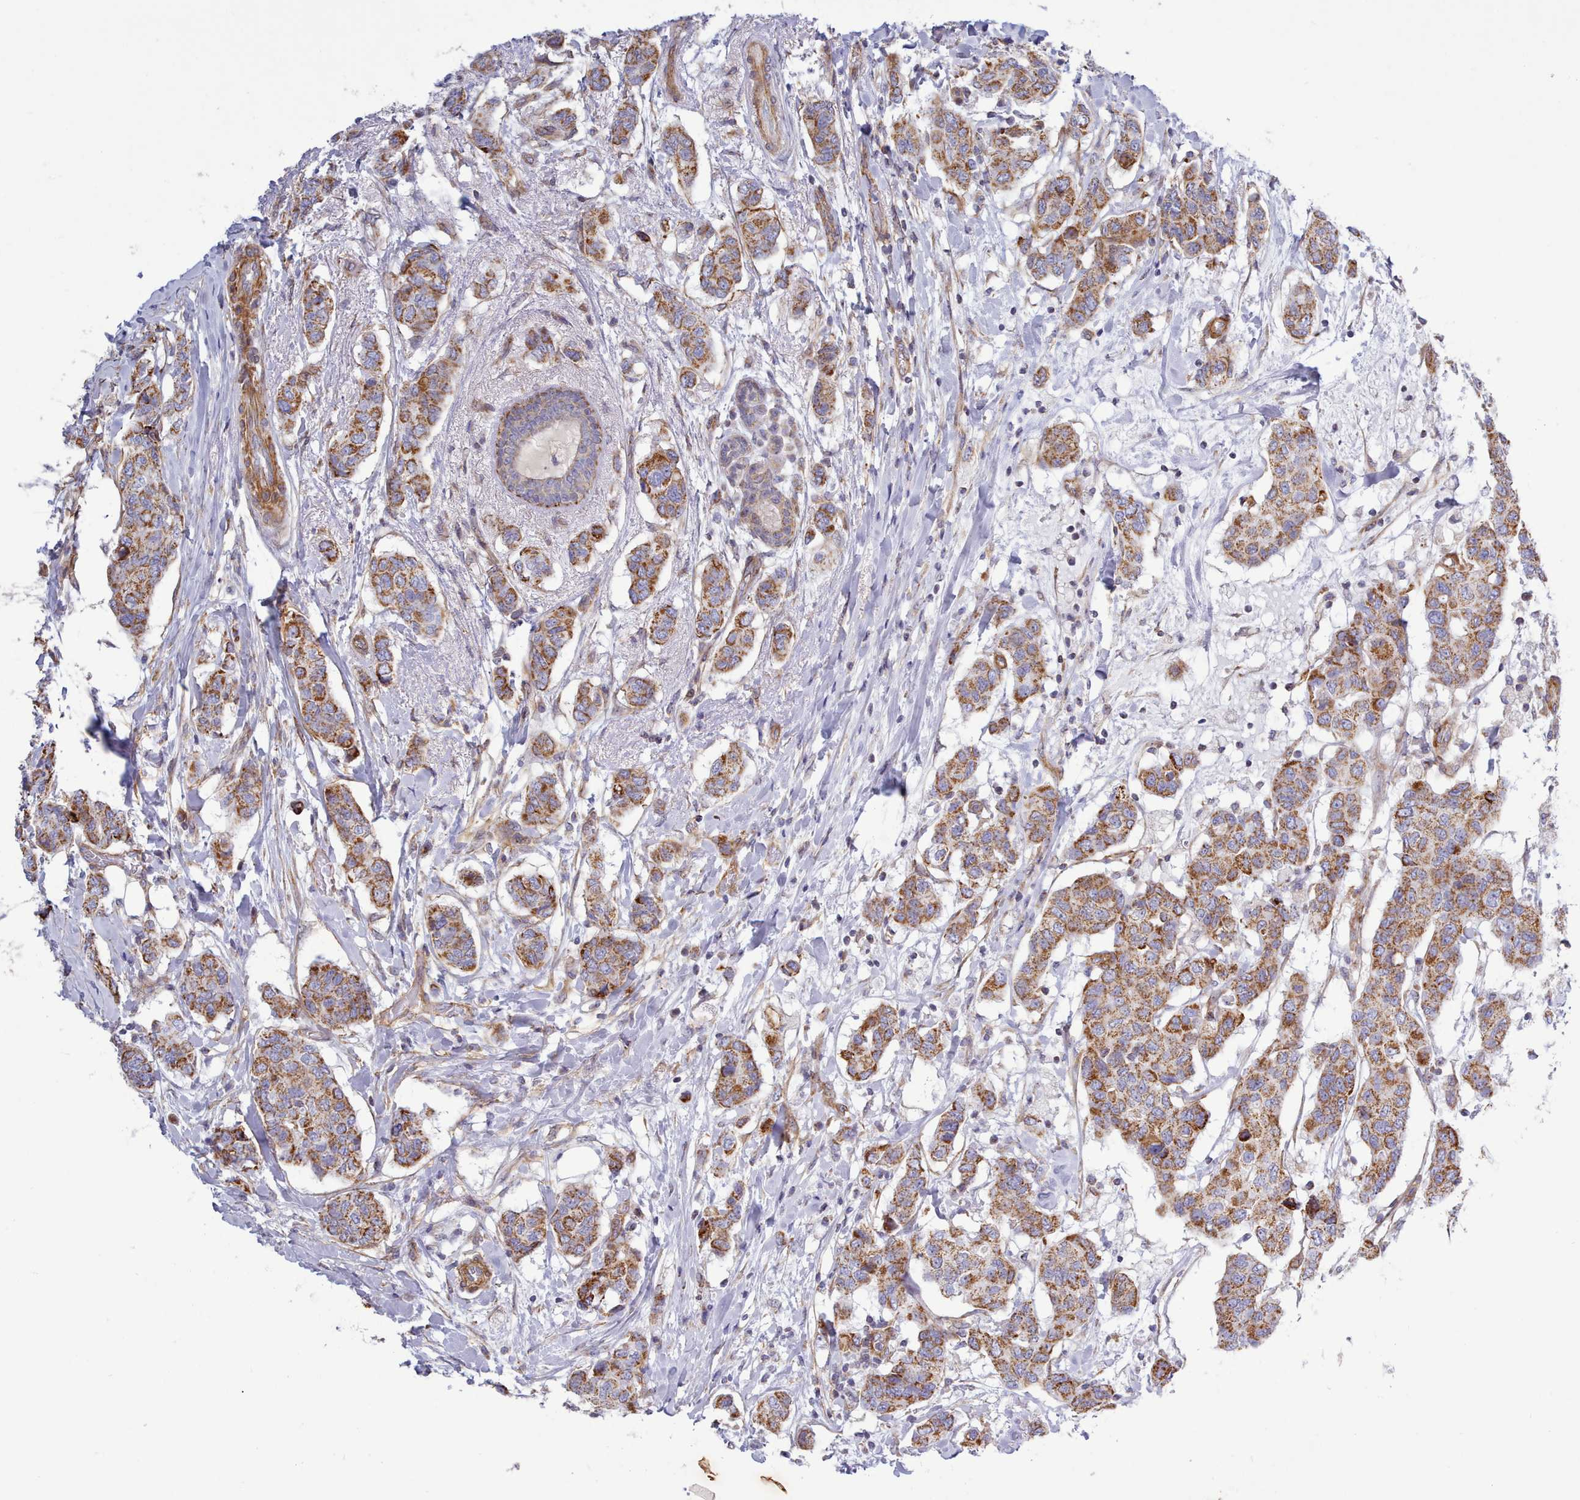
{"staining": {"intensity": "moderate", "quantity": ">75%", "location": "cytoplasmic/membranous"}, "tissue": "breast cancer", "cell_type": "Tumor cells", "image_type": "cancer", "snomed": [{"axis": "morphology", "description": "Lobular carcinoma"}, {"axis": "topography", "description": "Breast"}], "caption": "Brown immunohistochemical staining in human breast lobular carcinoma exhibits moderate cytoplasmic/membranous expression in about >75% of tumor cells. The protein is shown in brown color, while the nuclei are stained blue.", "gene": "MRPL21", "patient": {"sex": "female", "age": 51}}